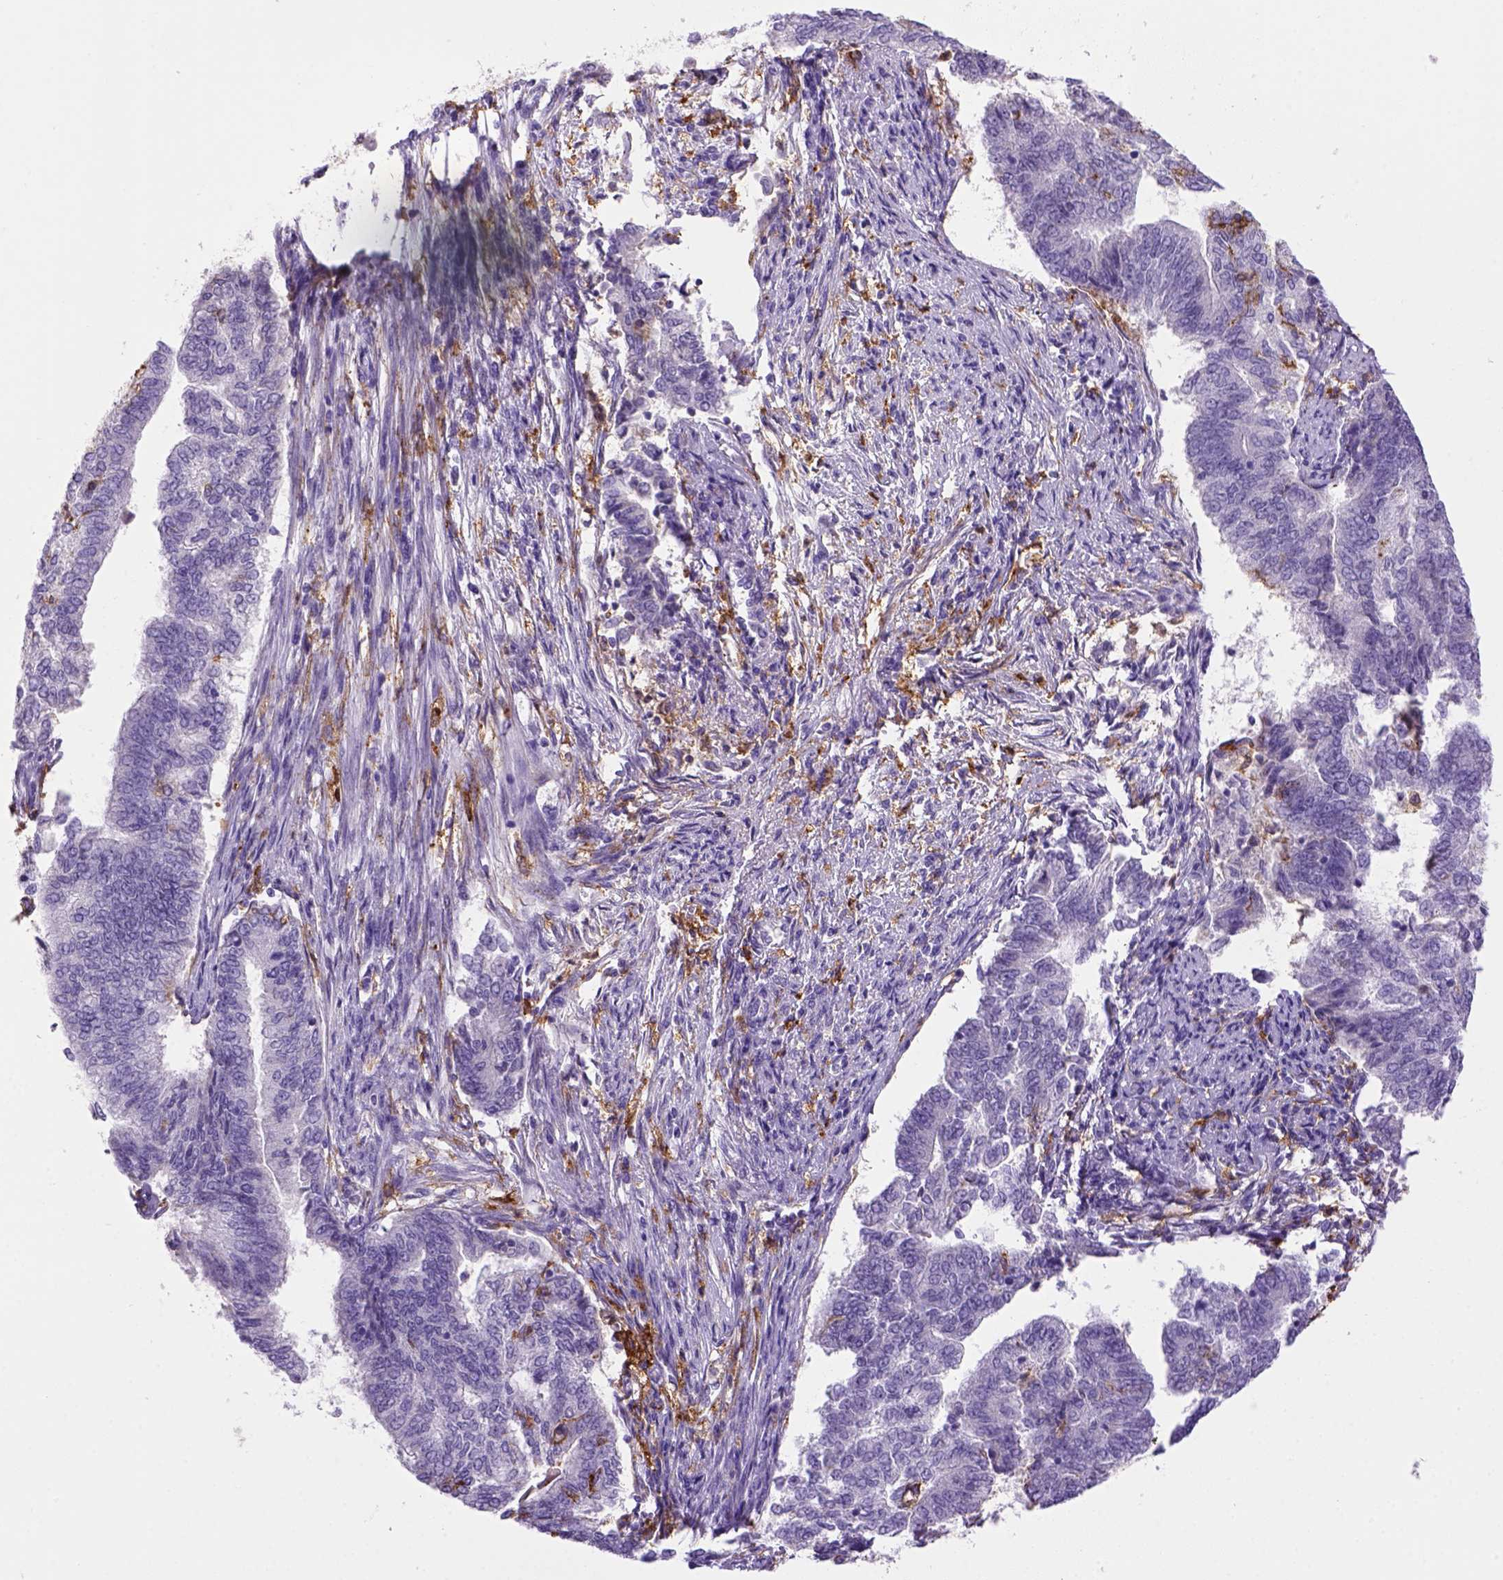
{"staining": {"intensity": "negative", "quantity": "none", "location": "none"}, "tissue": "endometrial cancer", "cell_type": "Tumor cells", "image_type": "cancer", "snomed": [{"axis": "morphology", "description": "Adenocarcinoma, NOS"}, {"axis": "topography", "description": "Endometrium"}], "caption": "A micrograph of human adenocarcinoma (endometrial) is negative for staining in tumor cells. (DAB IHC visualized using brightfield microscopy, high magnification).", "gene": "CD14", "patient": {"sex": "female", "age": 65}}